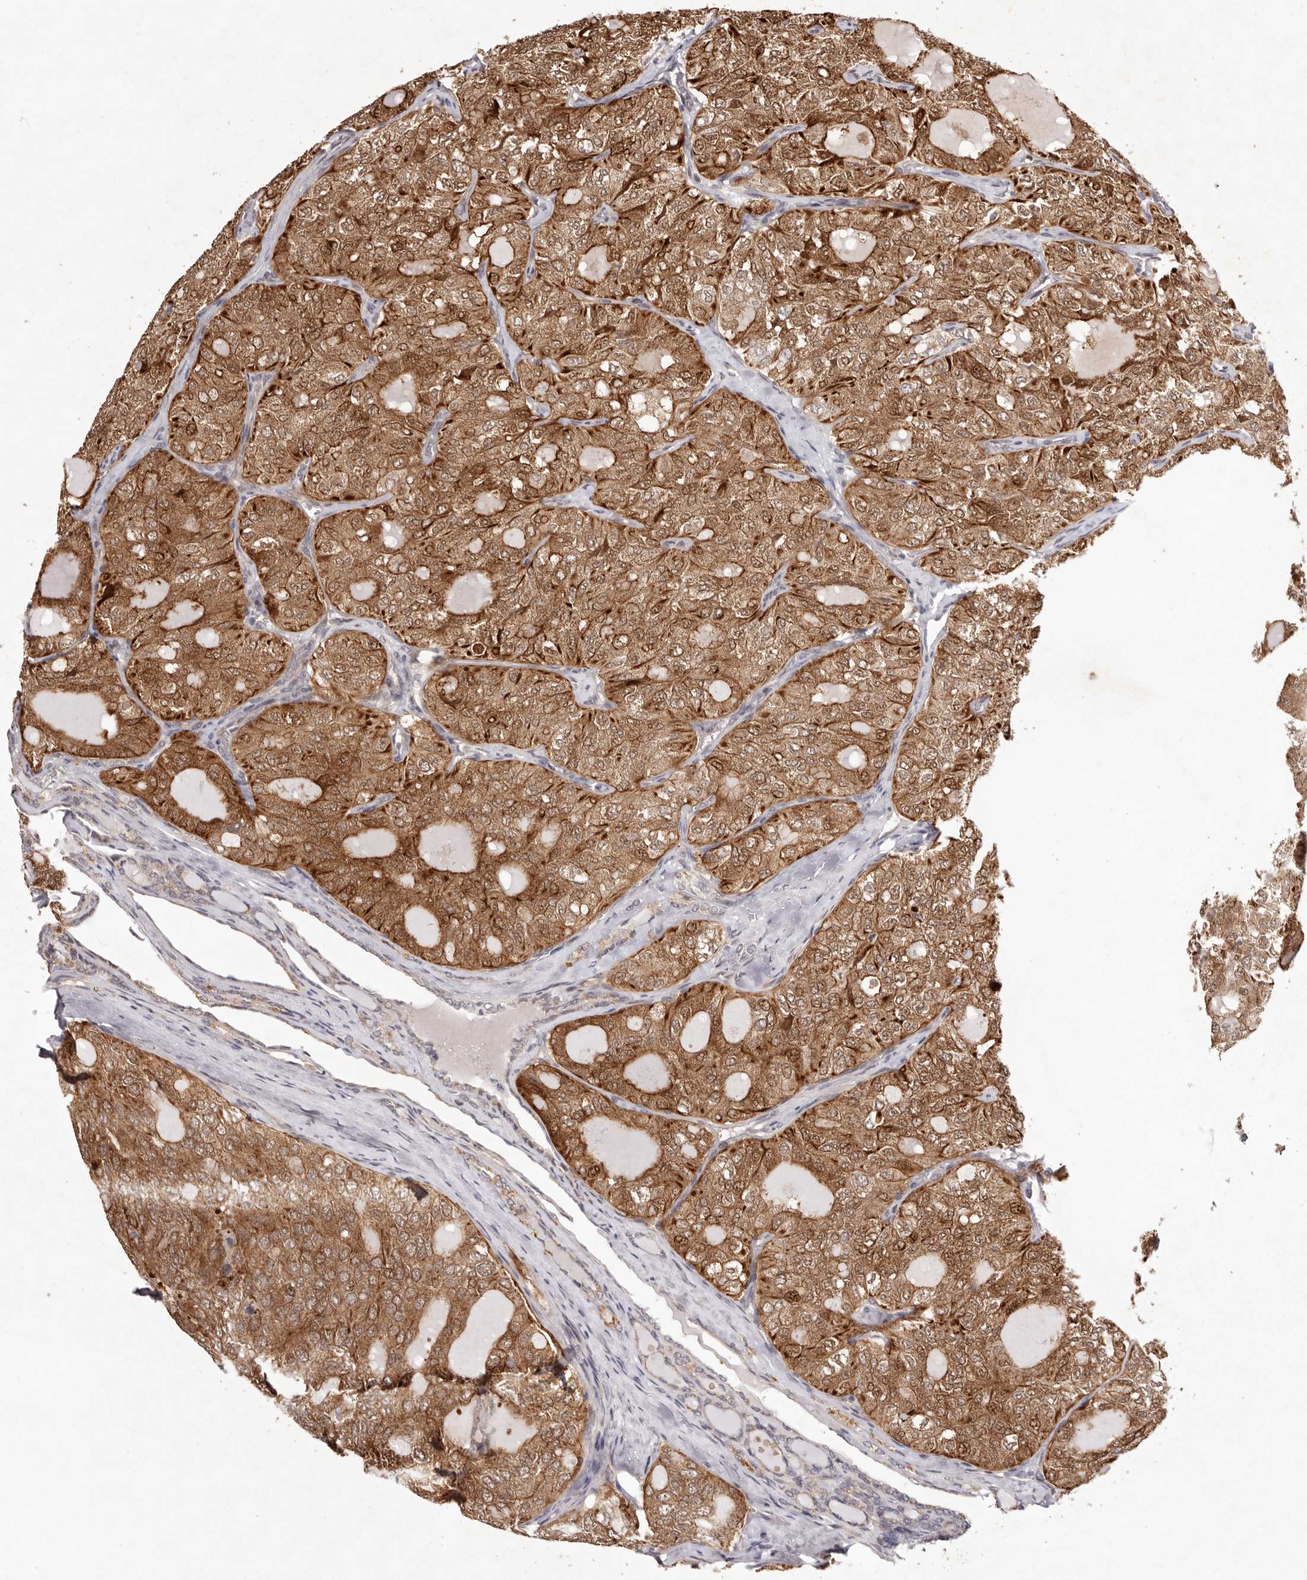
{"staining": {"intensity": "moderate", "quantity": ">75%", "location": "cytoplasmic/membranous,nuclear"}, "tissue": "thyroid cancer", "cell_type": "Tumor cells", "image_type": "cancer", "snomed": [{"axis": "morphology", "description": "Follicular adenoma carcinoma, NOS"}, {"axis": "topography", "description": "Thyroid gland"}], "caption": "Moderate cytoplasmic/membranous and nuclear protein expression is identified in about >75% of tumor cells in thyroid cancer (follicular adenoma carcinoma).", "gene": "BUD31", "patient": {"sex": "male", "age": 75}}